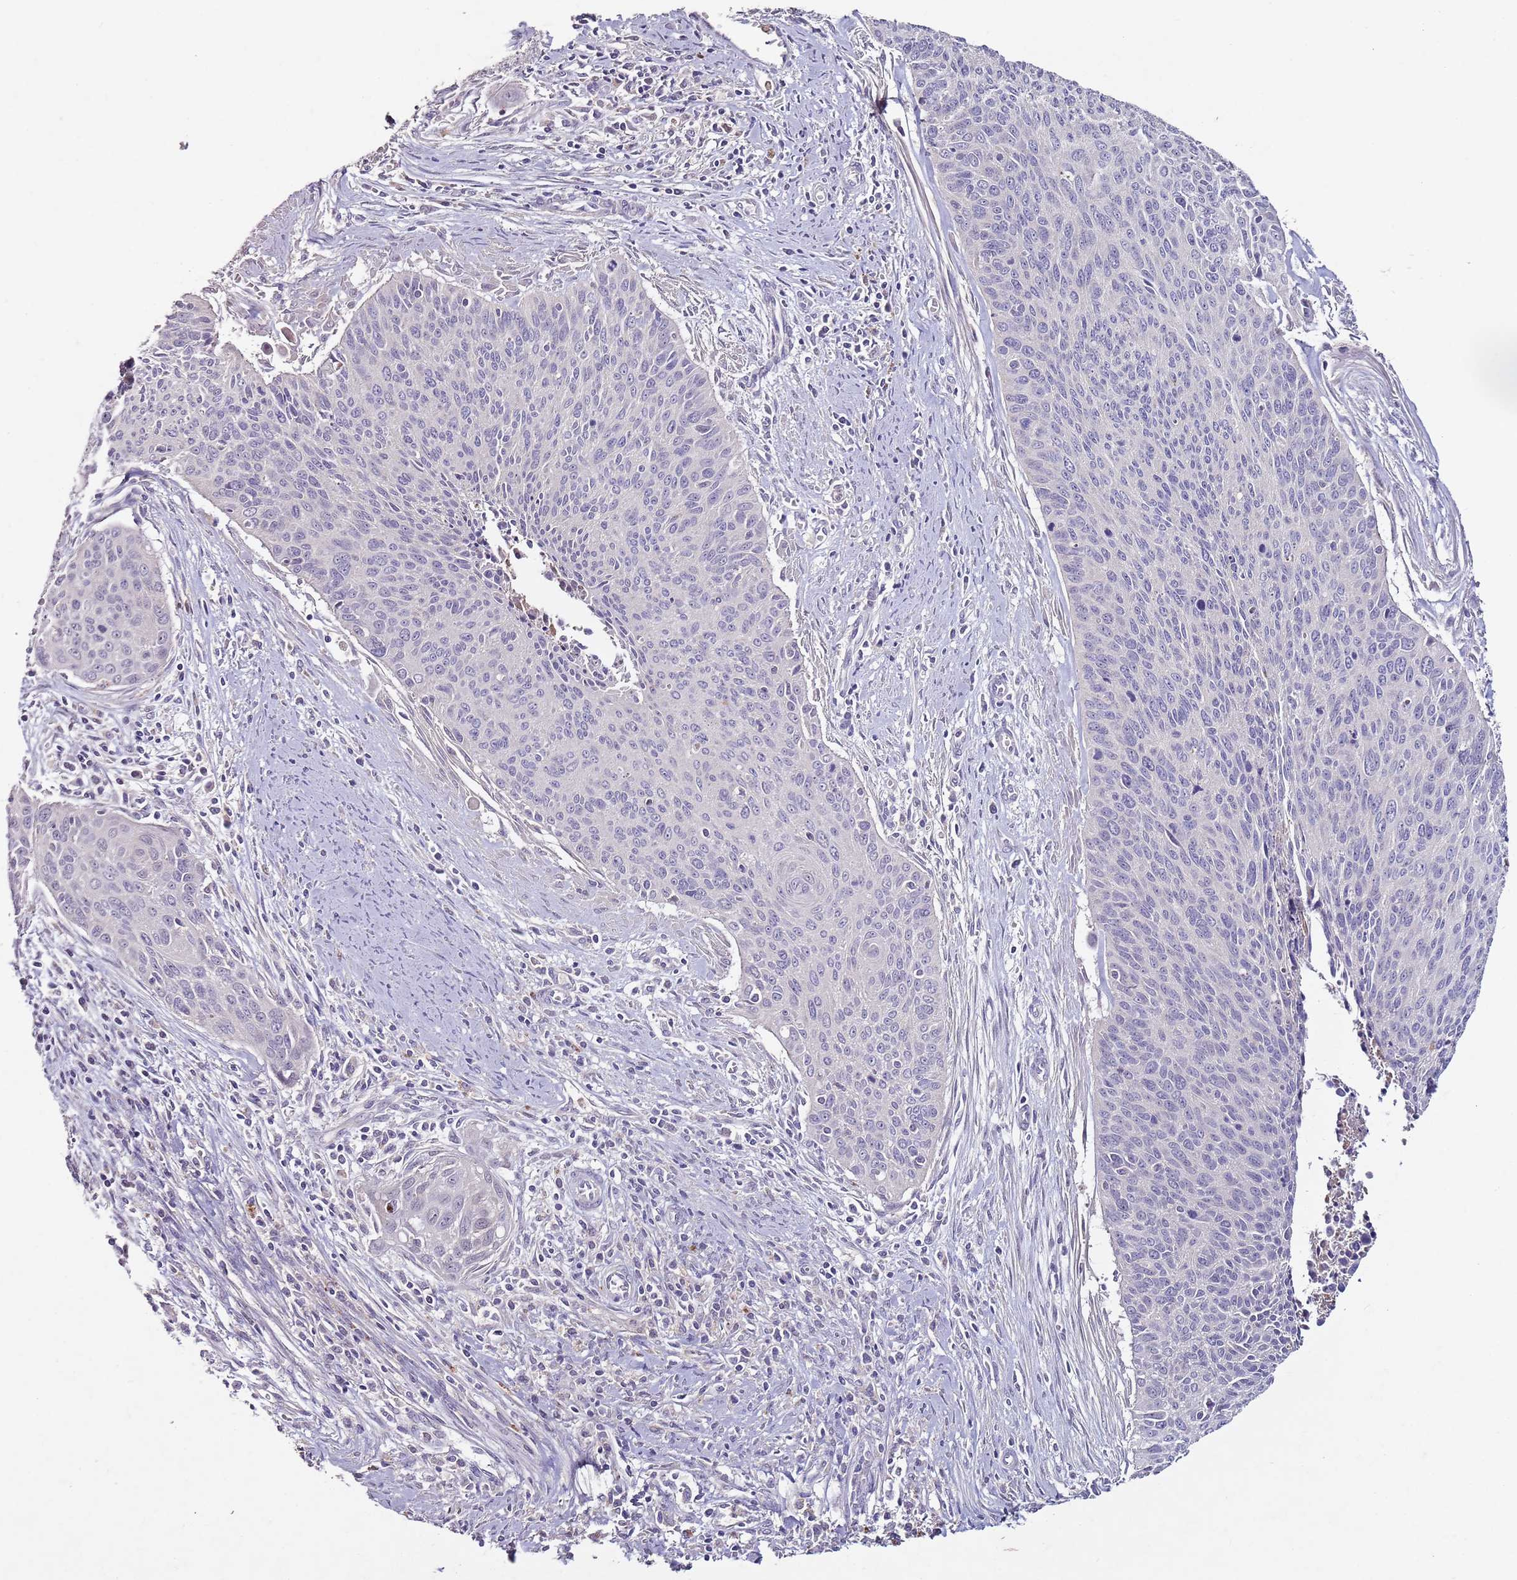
{"staining": {"intensity": "negative", "quantity": "none", "location": "none"}, "tissue": "cervical cancer", "cell_type": "Tumor cells", "image_type": "cancer", "snomed": [{"axis": "morphology", "description": "Squamous cell carcinoma, NOS"}, {"axis": "topography", "description": "Cervix"}], "caption": "The photomicrograph displays no significant expression in tumor cells of cervical cancer.", "gene": "NRDE2", "patient": {"sex": "female", "age": 55}}